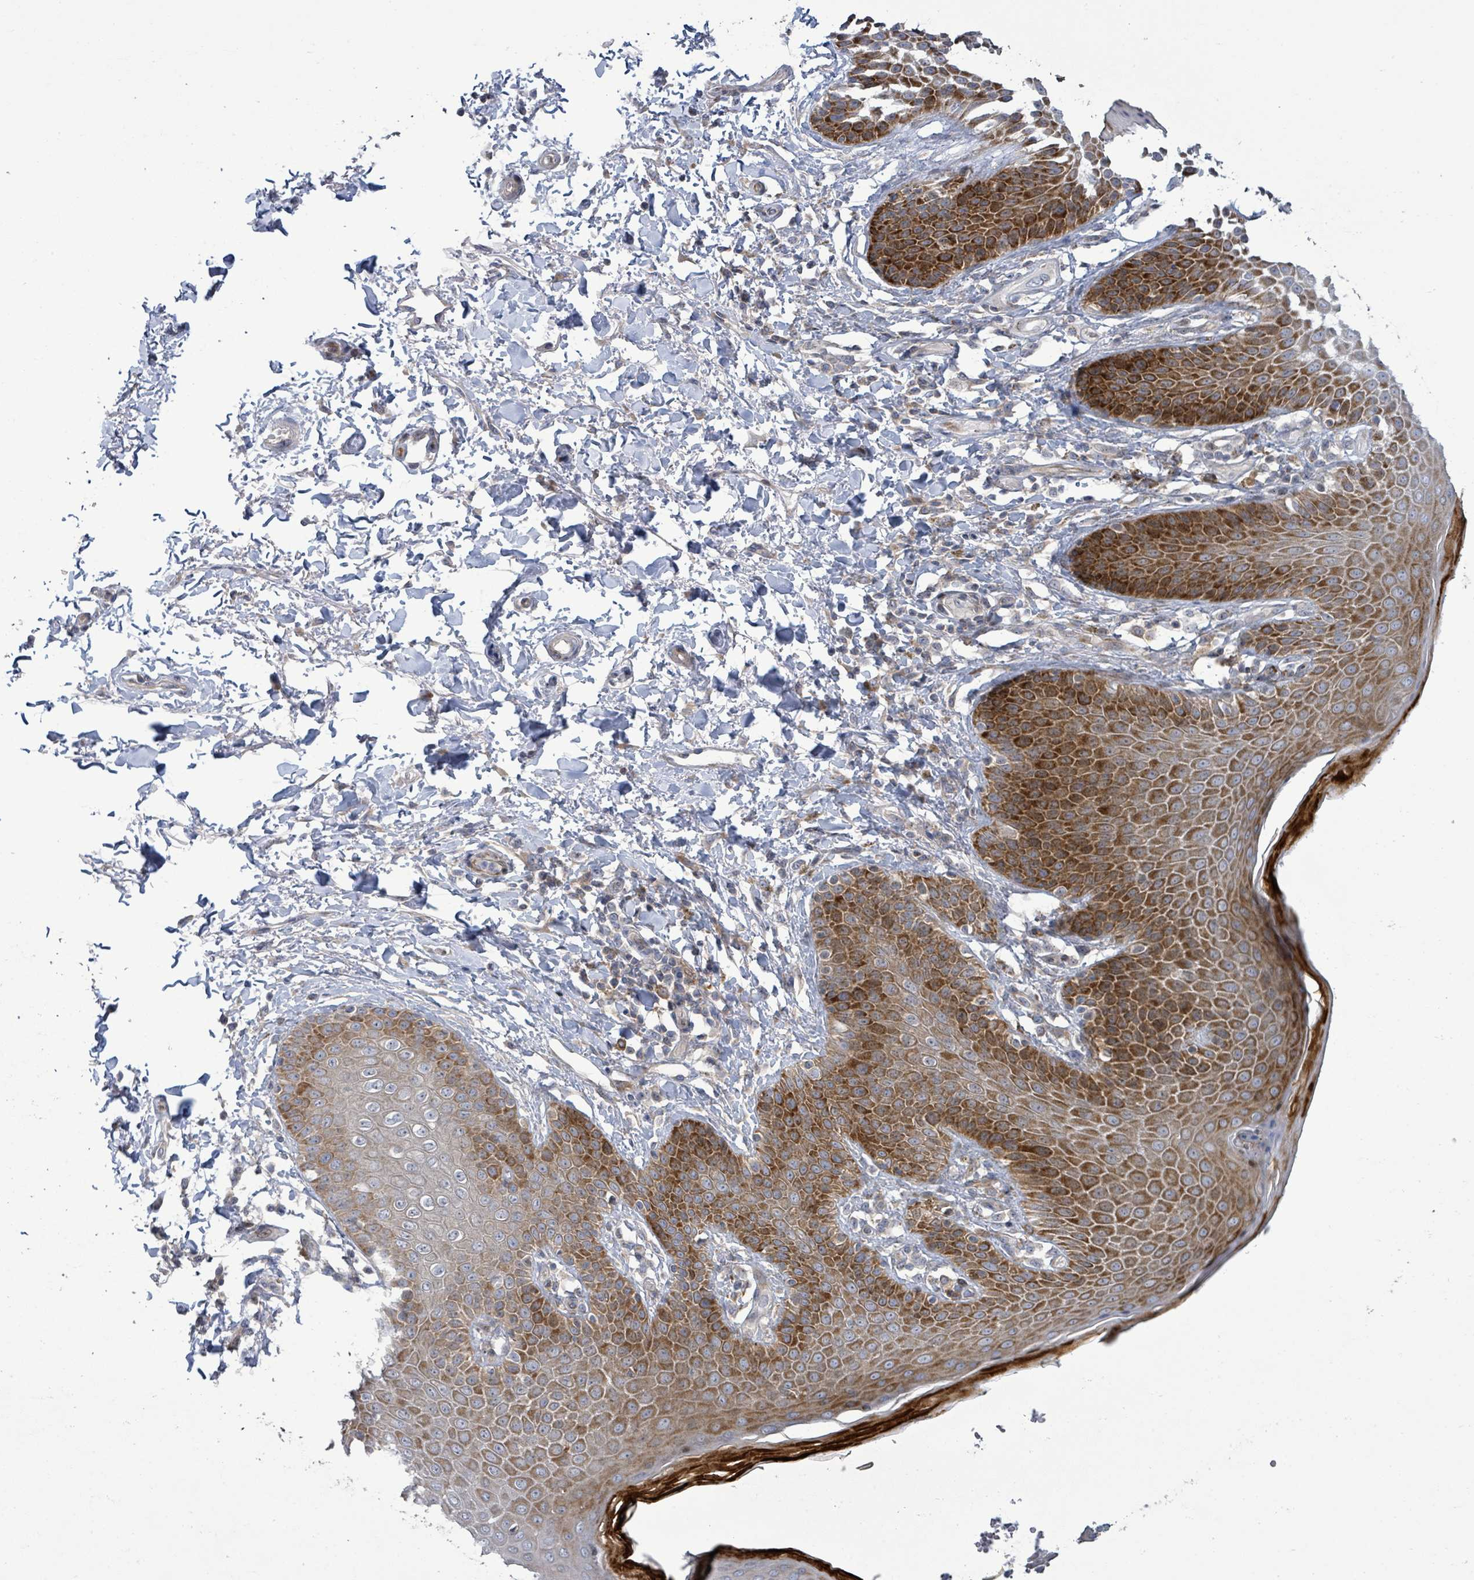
{"staining": {"intensity": "strong", "quantity": ">75%", "location": "cytoplasmic/membranous"}, "tissue": "skin", "cell_type": "Epidermal cells", "image_type": "normal", "snomed": [{"axis": "morphology", "description": "Normal tissue, NOS"}, {"axis": "topography", "description": "Peripheral nerve tissue"}], "caption": "An IHC histopathology image of unremarkable tissue is shown. Protein staining in brown shows strong cytoplasmic/membranous positivity in skin within epidermal cells.", "gene": "LILRA4", "patient": {"sex": "male", "age": 51}}